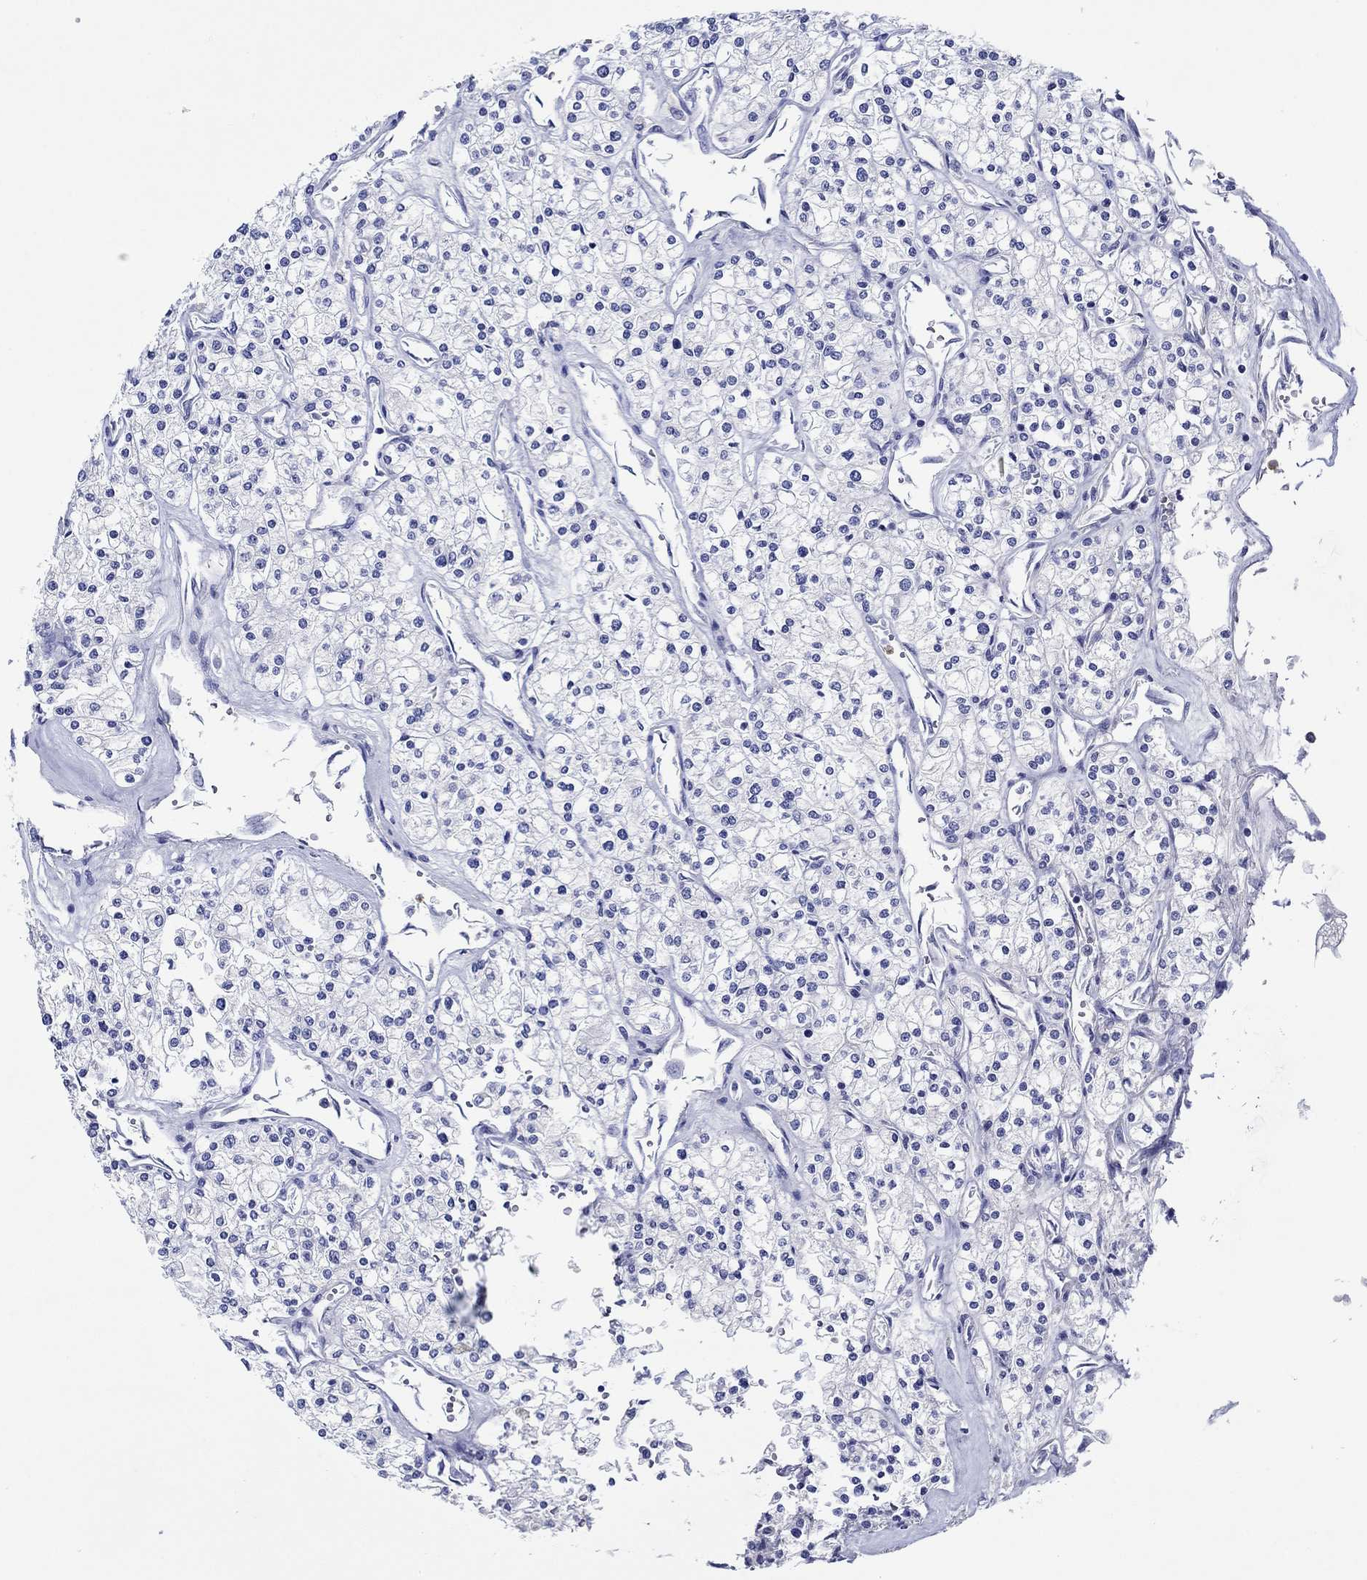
{"staining": {"intensity": "negative", "quantity": "none", "location": "none"}, "tissue": "renal cancer", "cell_type": "Tumor cells", "image_type": "cancer", "snomed": [{"axis": "morphology", "description": "Adenocarcinoma, NOS"}, {"axis": "topography", "description": "Kidney"}], "caption": "IHC of human adenocarcinoma (renal) reveals no staining in tumor cells.", "gene": "EPX", "patient": {"sex": "male", "age": 80}}